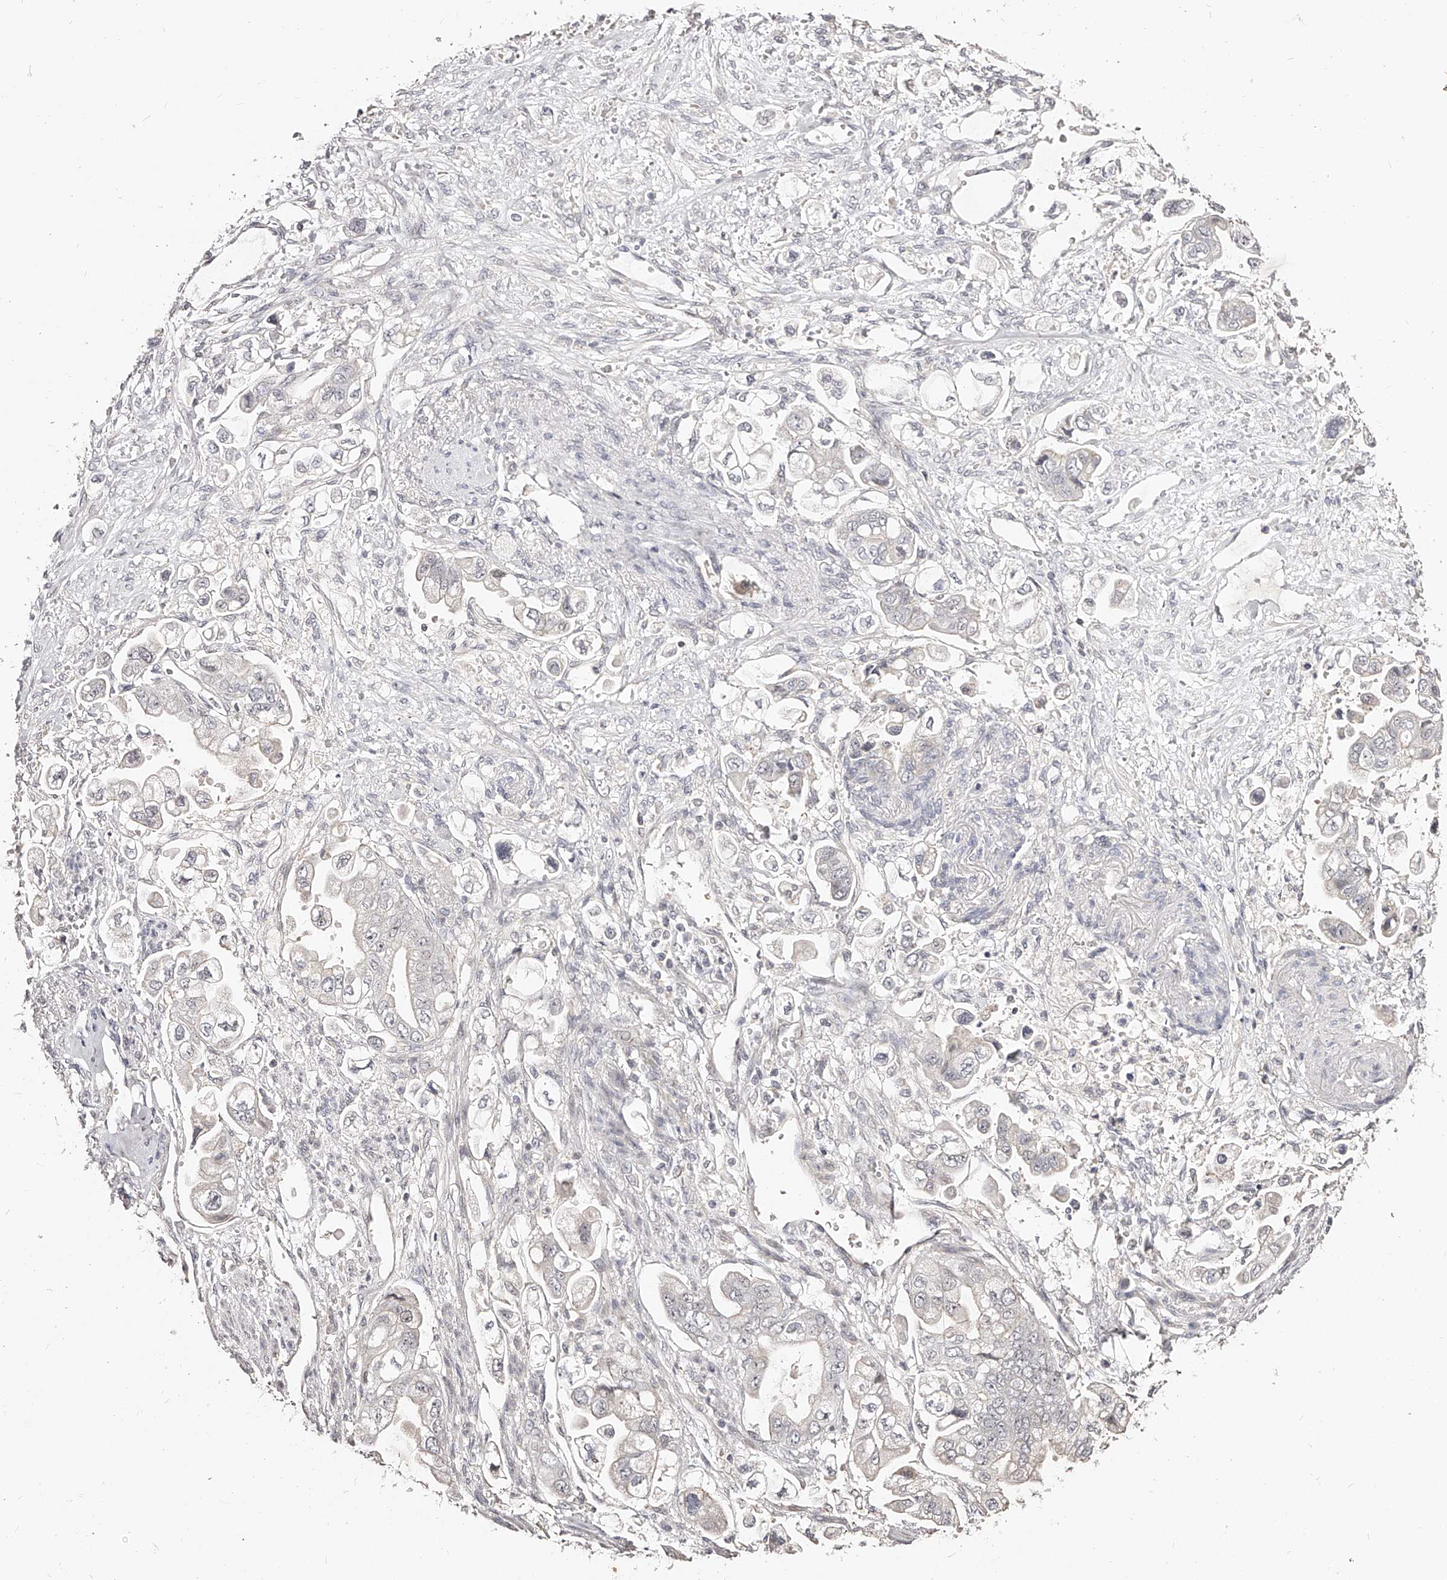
{"staining": {"intensity": "negative", "quantity": "none", "location": "none"}, "tissue": "stomach cancer", "cell_type": "Tumor cells", "image_type": "cancer", "snomed": [{"axis": "morphology", "description": "Adenocarcinoma, NOS"}, {"axis": "topography", "description": "Stomach"}], "caption": "Image shows no protein staining in tumor cells of stomach adenocarcinoma tissue.", "gene": "ZNF789", "patient": {"sex": "male", "age": 62}}